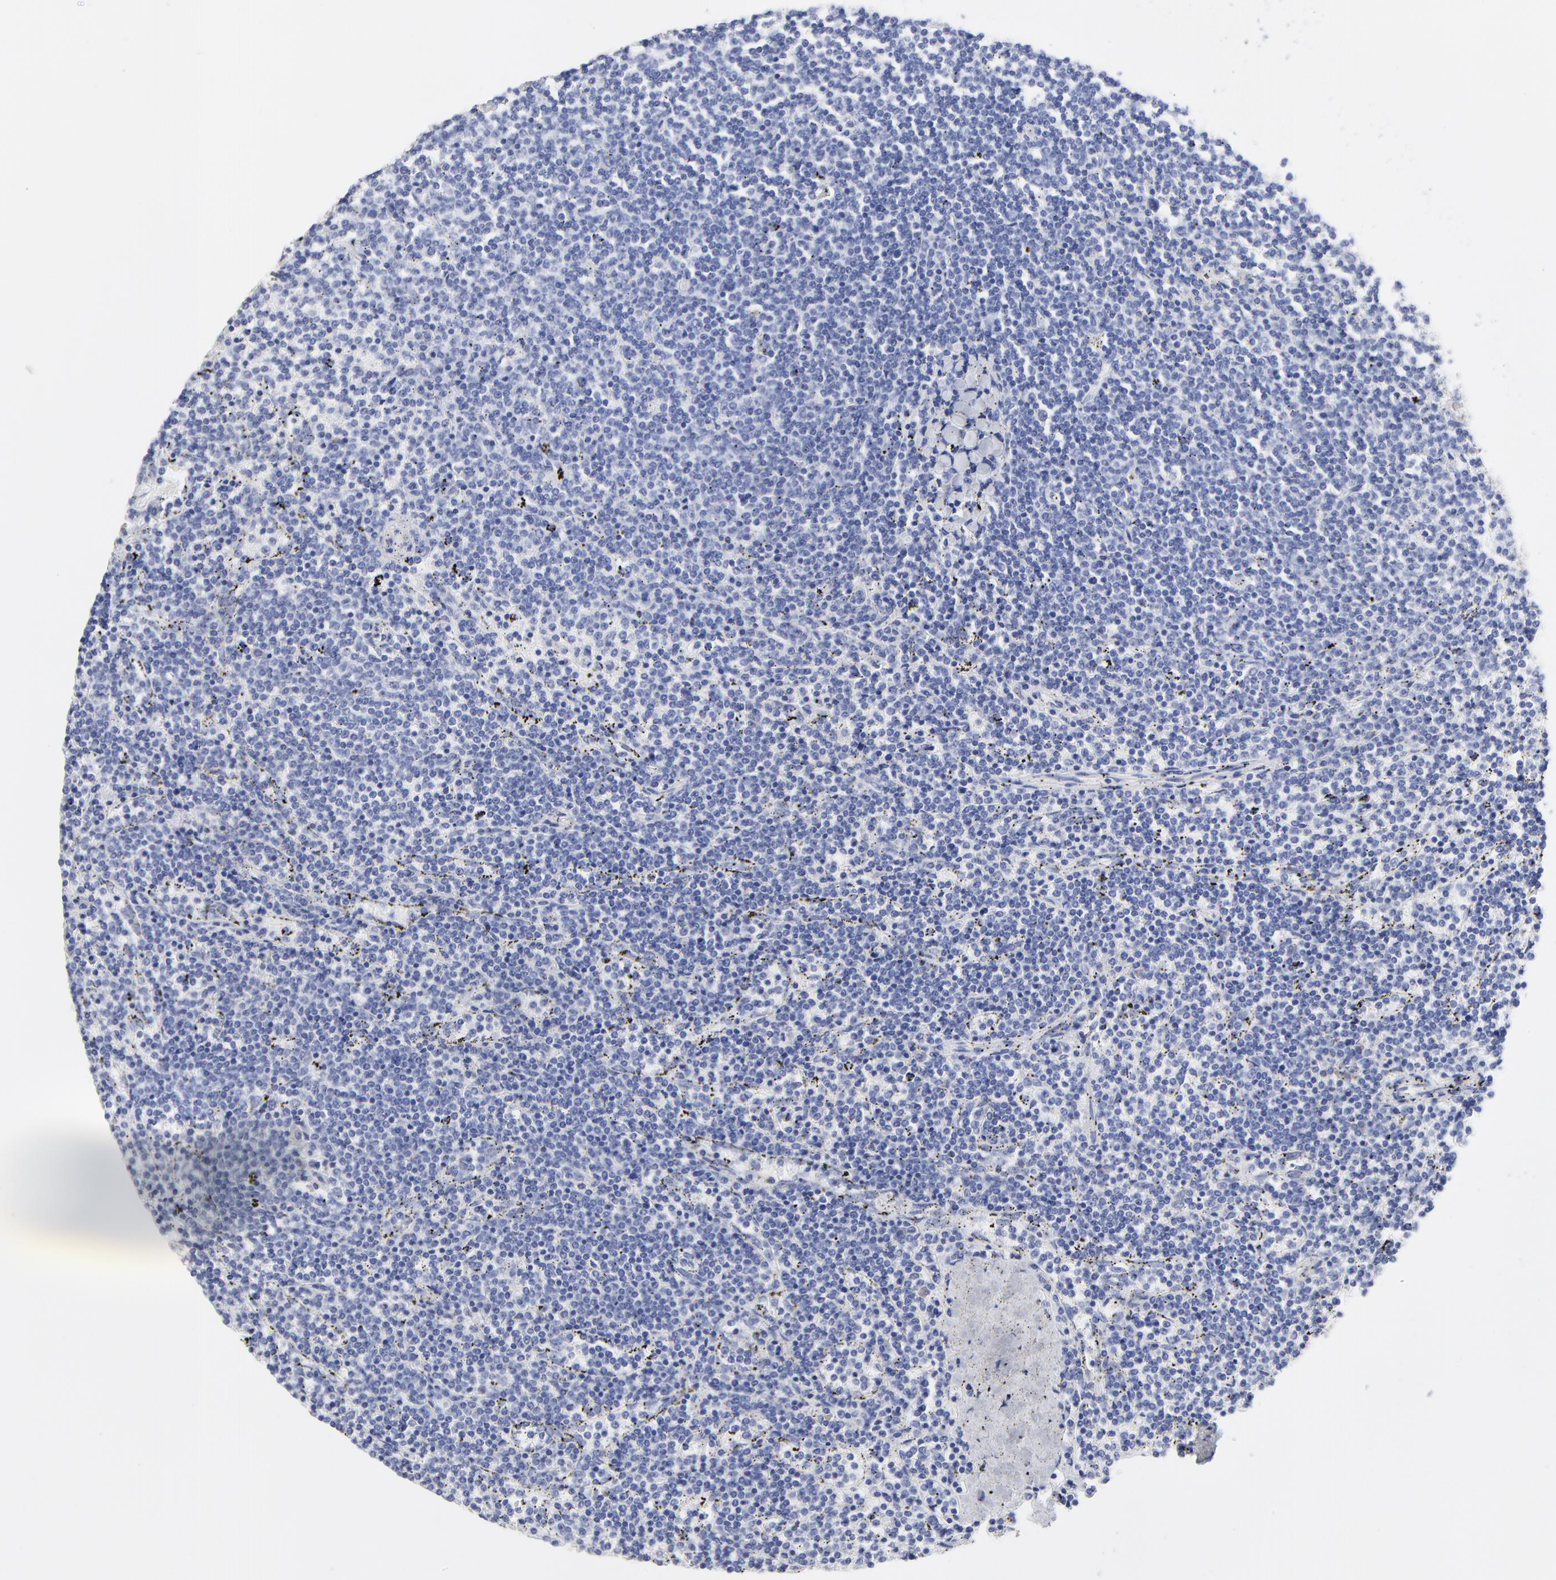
{"staining": {"intensity": "negative", "quantity": "none", "location": "none"}, "tissue": "lymphoma", "cell_type": "Tumor cells", "image_type": "cancer", "snomed": [{"axis": "morphology", "description": "Malignant lymphoma, non-Hodgkin's type, Low grade"}, {"axis": "topography", "description": "Spleen"}], "caption": "There is no significant expression in tumor cells of malignant lymphoma, non-Hodgkin's type (low-grade). Nuclei are stained in blue.", "gene": "DUSP9", "patient": {"sex": "female", "age": 50}}